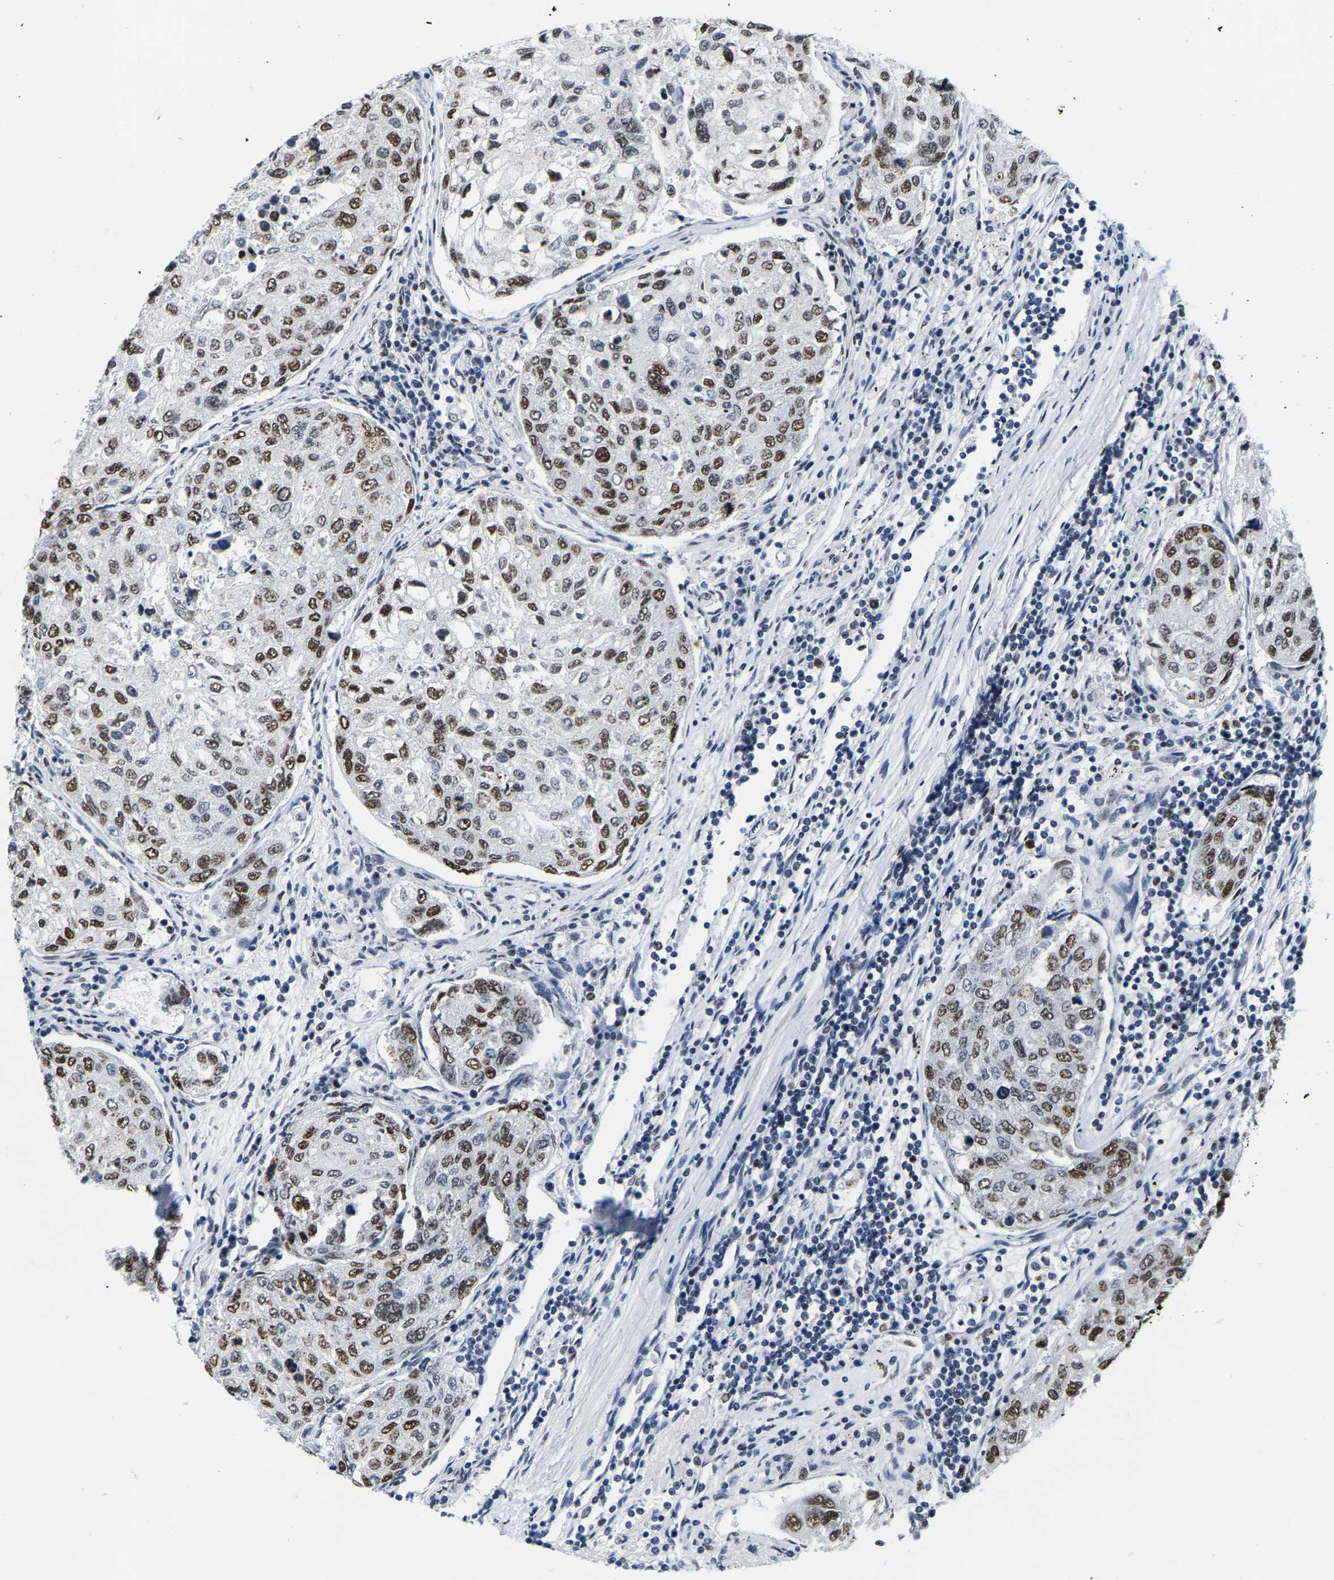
{"staining": {"intensity": "strong", "quantity": "25%-75%", "location": "cytoplasmic/membranous"}, "tissue": "urothelial cancer", "cell_type": "Tumor cells", "image_type": "cancer", "snomed": [{"axis": "morphology", "description": "Urothelial carcinoma, High grade"}, {"axis": "topography", "description": "Lymph node"}, {"axis": "topography", "description": "Urinary bladder"}], "caption": "This photomicrograph displays urothelial cancer stained with IHC to label a protein in brown. The cytoplasmic/membranous of tumor cells show strong positivity for the protein. Nuclei are counter-stained blue.", "gene": "SETD1B", "patient": {"sex": "male", "age": 51}}